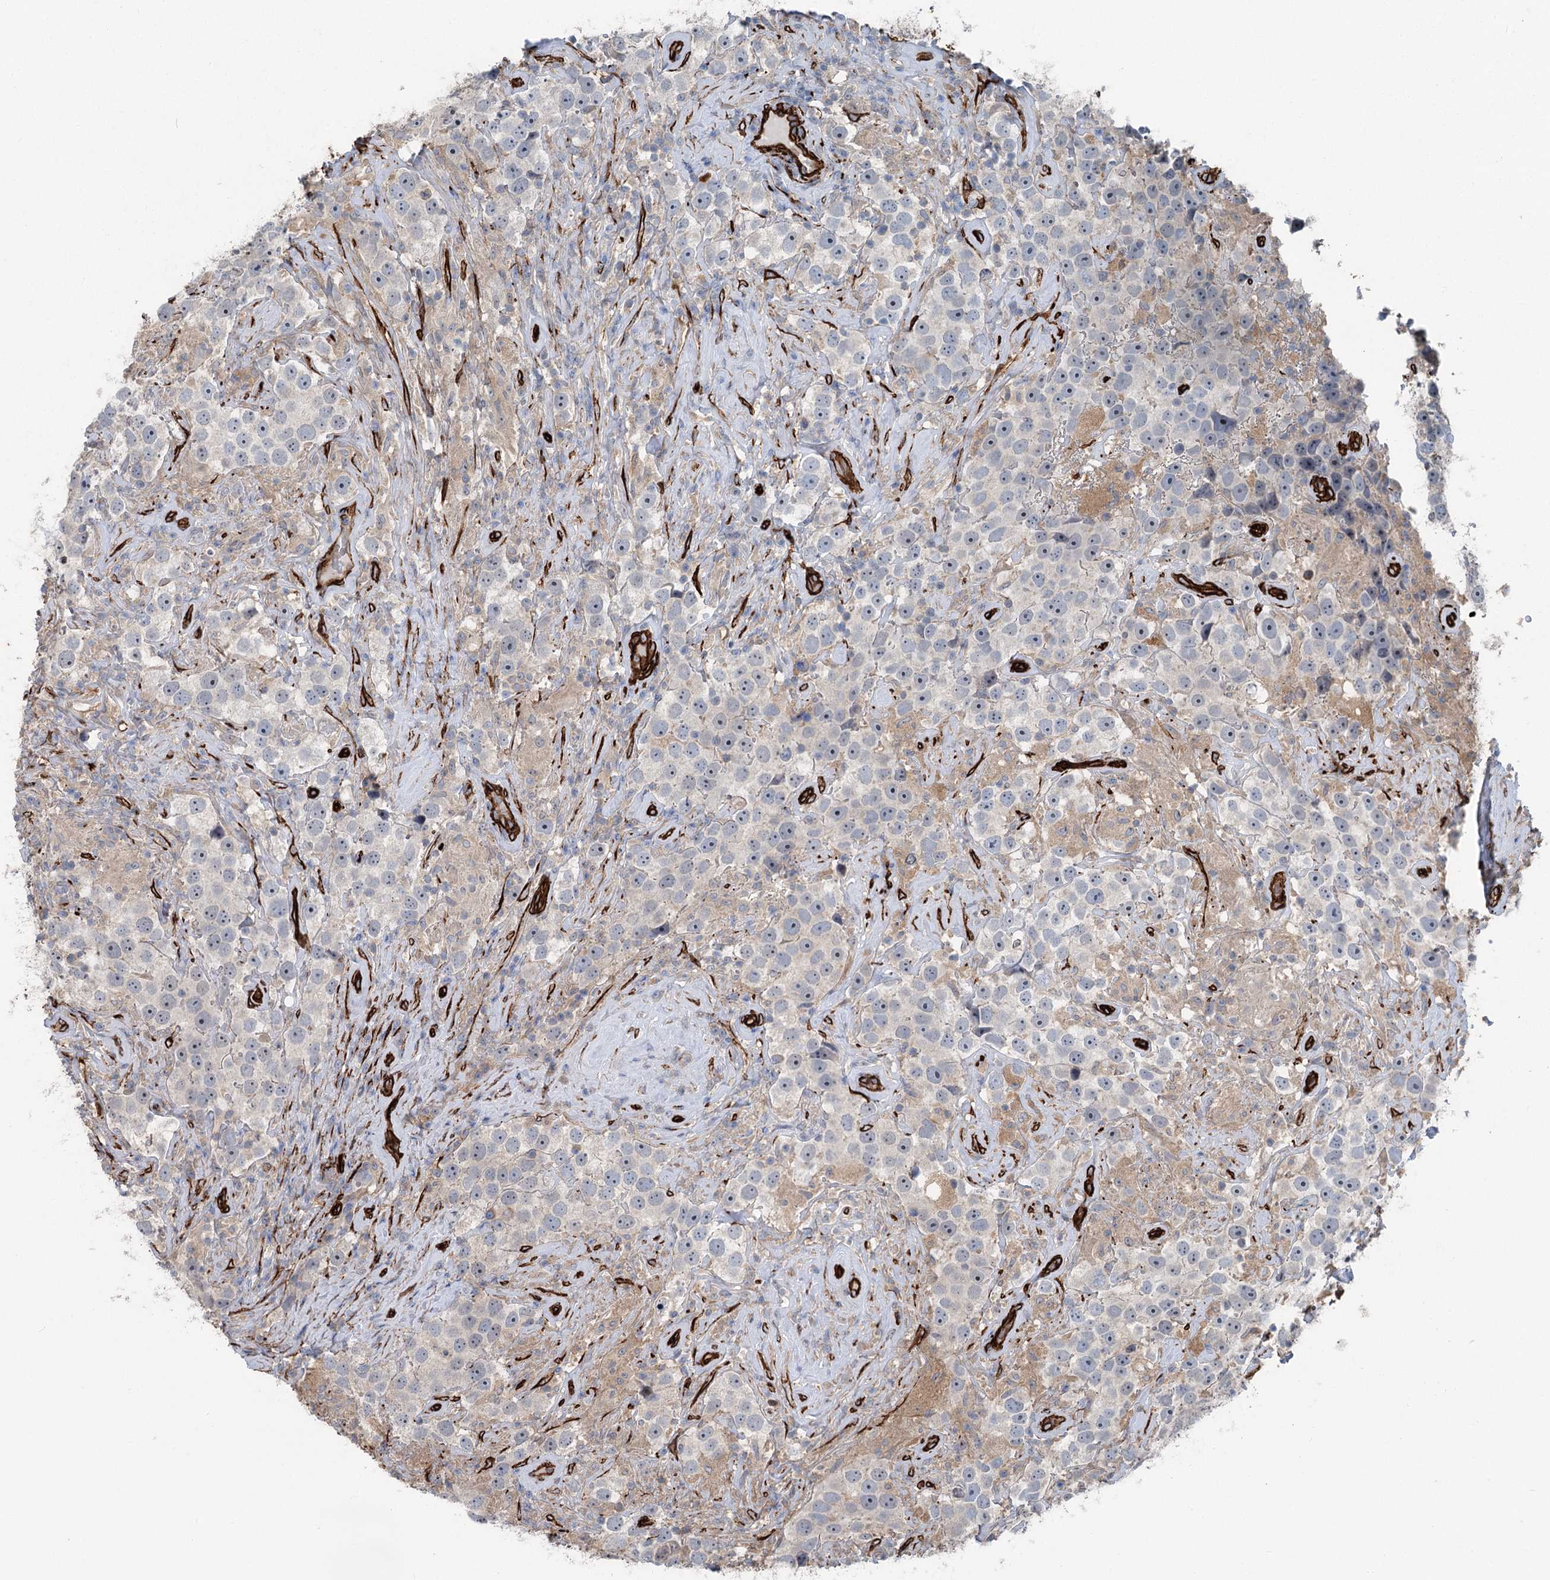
{"staining": {"intensity": "negative", "quantity": "none", "location": "none"}, "tissue": "testis cancer", "cell_type": "Tumor cells", "image_type": "cancer", "snomed": [{"axis": "morphology", "description": "Seminoma, NOS"}, {"axis": "topography", "description": "Testis"}], "caption": "Human testis seminoma stained for a protein using immunohistochemistry (IHC) reveals no staining in tumor cells.", "gene": "IQSEC1", "patient": {"sex": "male", "age": 49}}